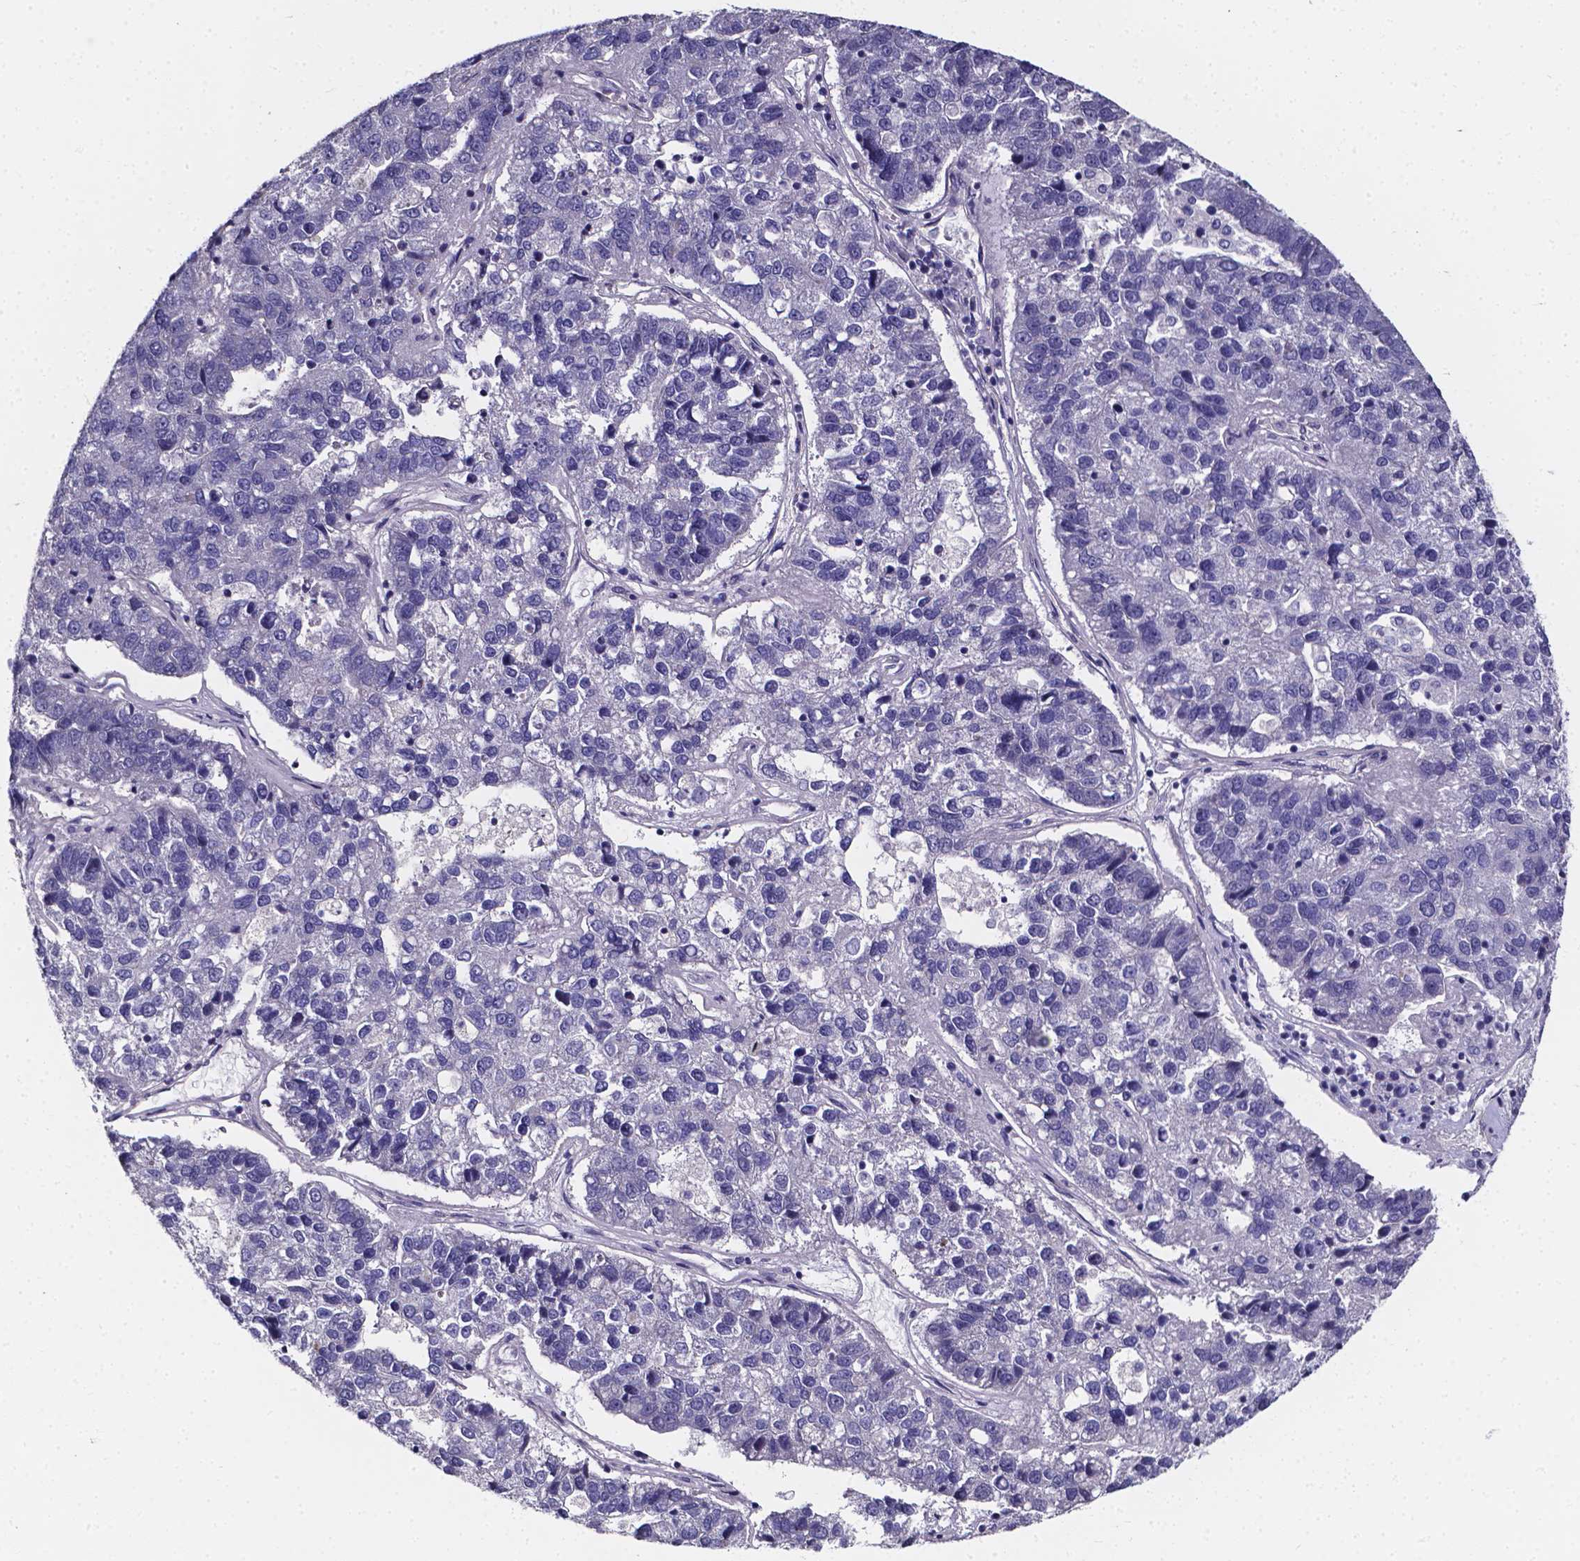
{"staining": {"intensity": "negative", "quantity": "none", "location": "none"}, "tissue": "pancreatic cancer", "cell_type": "Tumor cells", "image_type": "cancer", "snomed": [{"axis": "morphology", "description": "Adenocarcinoma, NOS"}, {"axis": "topography", "description": "Pancreas"}], "caption": "Immunohistochemistry (IHC) image of pancreatic cancer stained for a protein (brown), which shows no staining in tumor cells.", "gene": "CACNG8", "patient": {"sex": "female", "age": 61}}